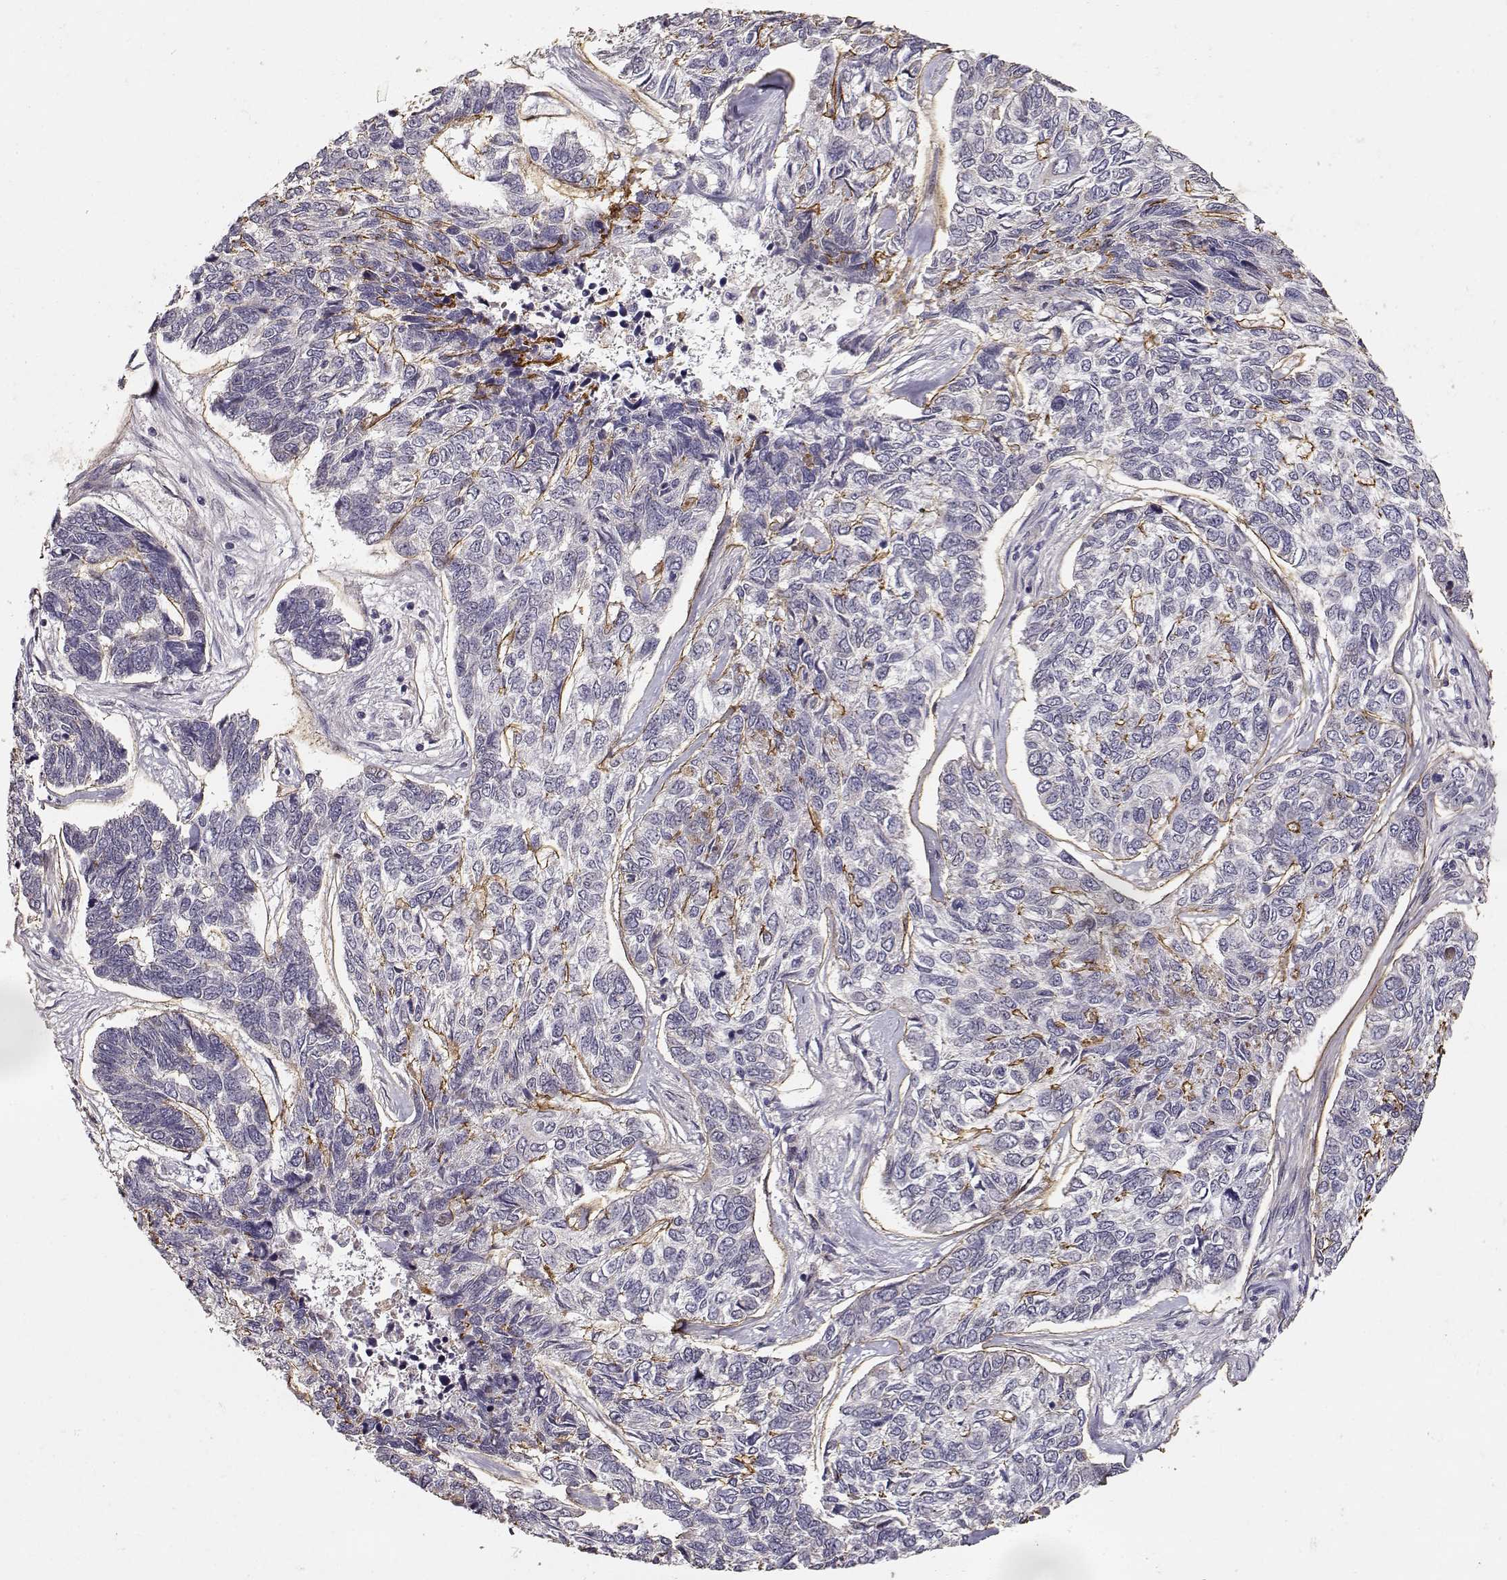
{"staining": {"intensity": "negative", "quantity": "none", "location": "none"}, "tissue": "skin cancer", "cell_type": "Tumor cells", "image_type": "cancer", "snomed": [{"axis": "morphology", "description": "Basal cell carcinoma"}, {"axis": "topography", "description": "Skin"}], "caption": "Photomicrograph shows no protein staining in tumor cells of skin basal cell carcinoma tissue. Brightfield microscopy of immunohistochemistry stained with DAB (brown) and hematoxylin (blue), captured at high magnification.", "gene": "LAMA5", "patient": {"sex": "female", "age": 65}}